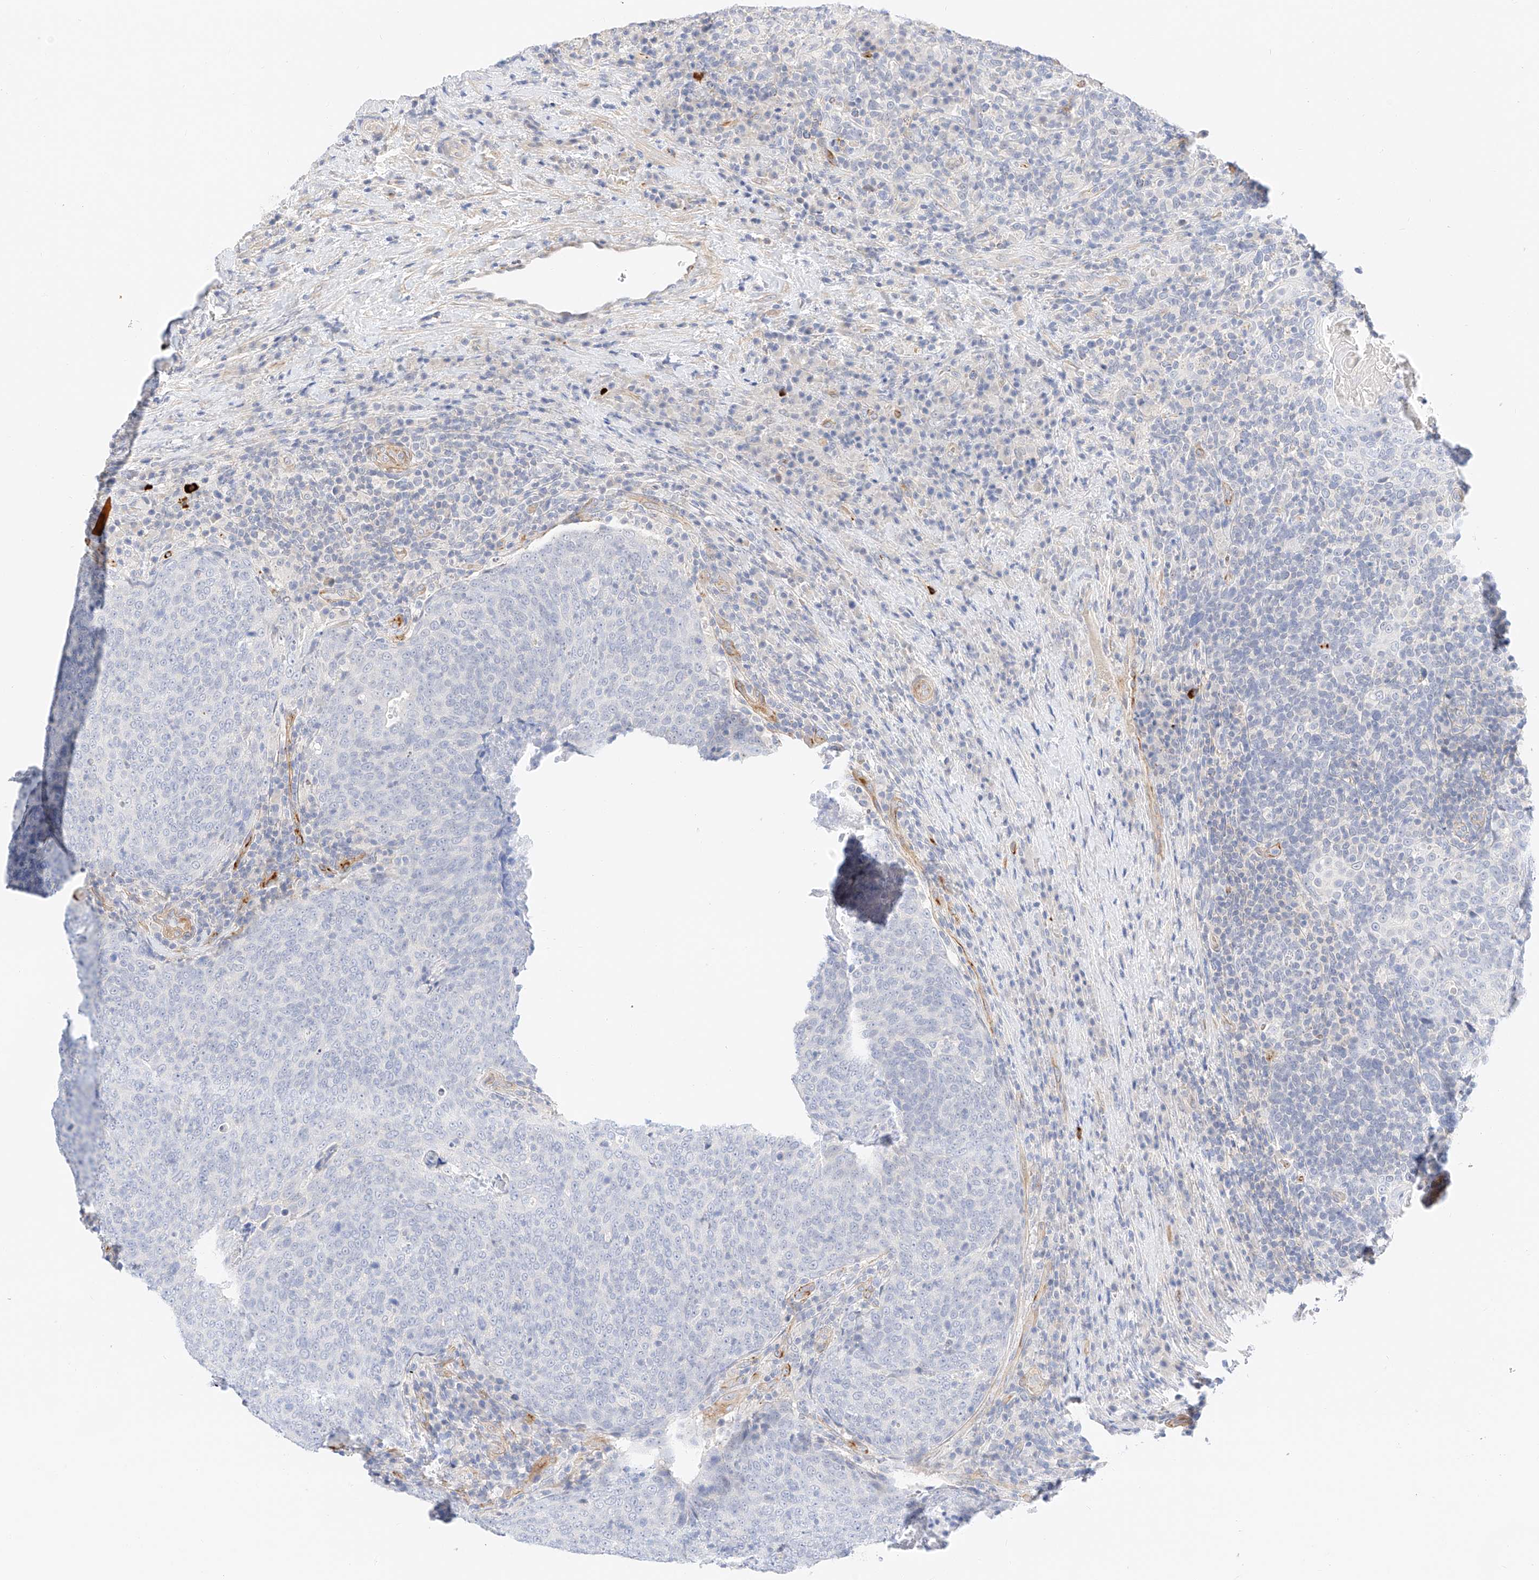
{"staining": {"intensity": "negative", "quantity": "none", "location": "none"}, "tissue": "head and neck cancer", "cell_type": "Tumor cells", "image_type": "cancer", "snomed": [{"axis": "morphology", "description": "Squamous cell carcinoma, NOS"}, {"axis": "morphology", "description": "Squamous cell carcinoma, metastatic, NOS"}, {"axis": "topography", "description": "Lymph node"}, {"axis": "topography", "description": "Head-Neck"}], "caption": "A high-resolution histopathology image shows immunohistochemistry (IHC) staining of head and neck cancer, which displays no significant staining in tumor cells. (DAB immunohistochemistry with hematoxylin counter stain).", "gene": "CDCP2", "patient": {"sex": "male", "age": 62}}